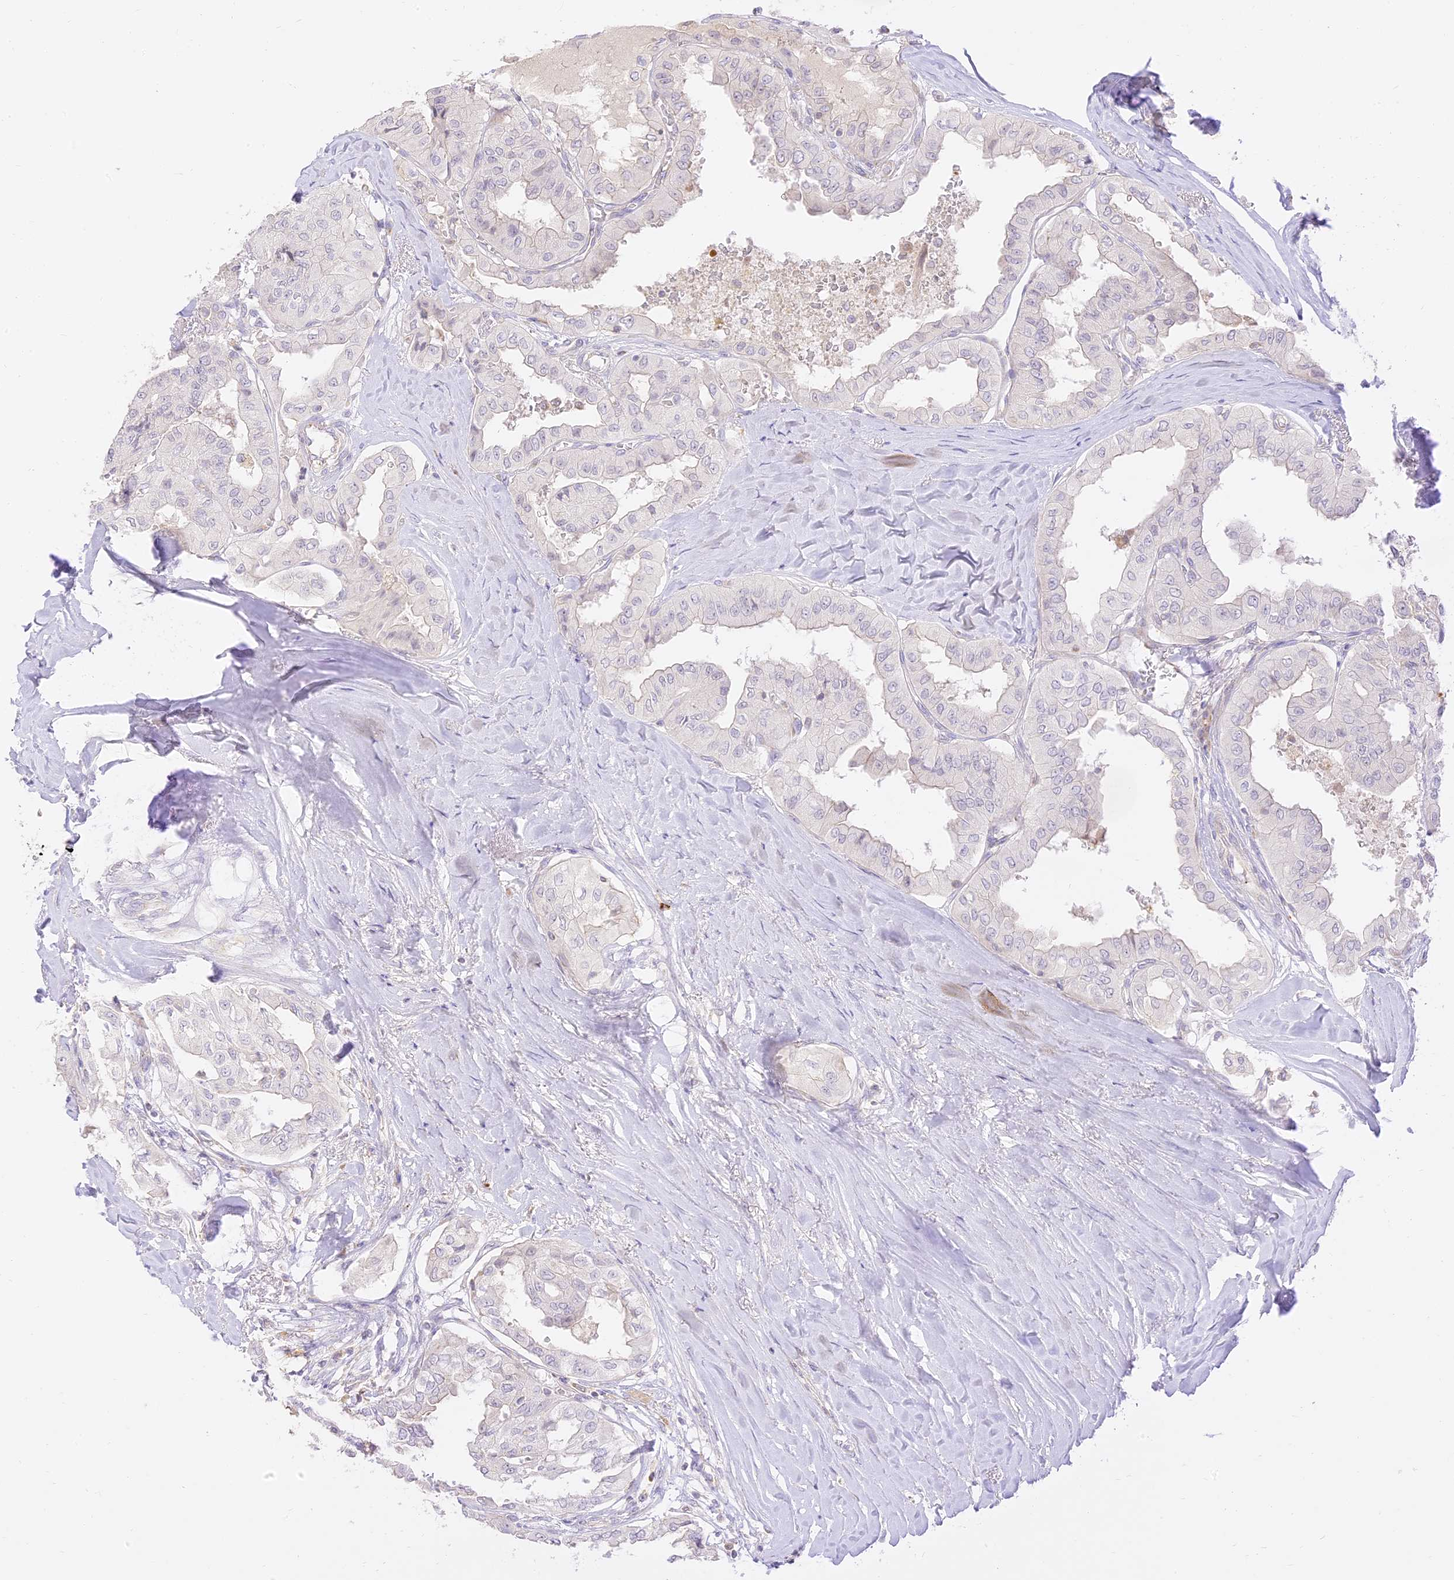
{"staining": {"intensity": "negative", "quantity": "none", "location": "none"}, "tissue": "thyroid cancer", "cell_type": "Tumor cells", "image_type": "cancer", "snomed": [{"axis": "morphology", "description": "Papillary adenocarcinoma, NOS"}, {"axis": "topography", "description": "Thyroid gland"}], "caption": "Tumor cells show no significant protein positivity in thyroid cancer (papillary adenocarcinoma). (DAB immunohistochemistry (IHC), high magnification).", "gene": "LRRC15", "patient": {"sex": "female", "age": 59}}